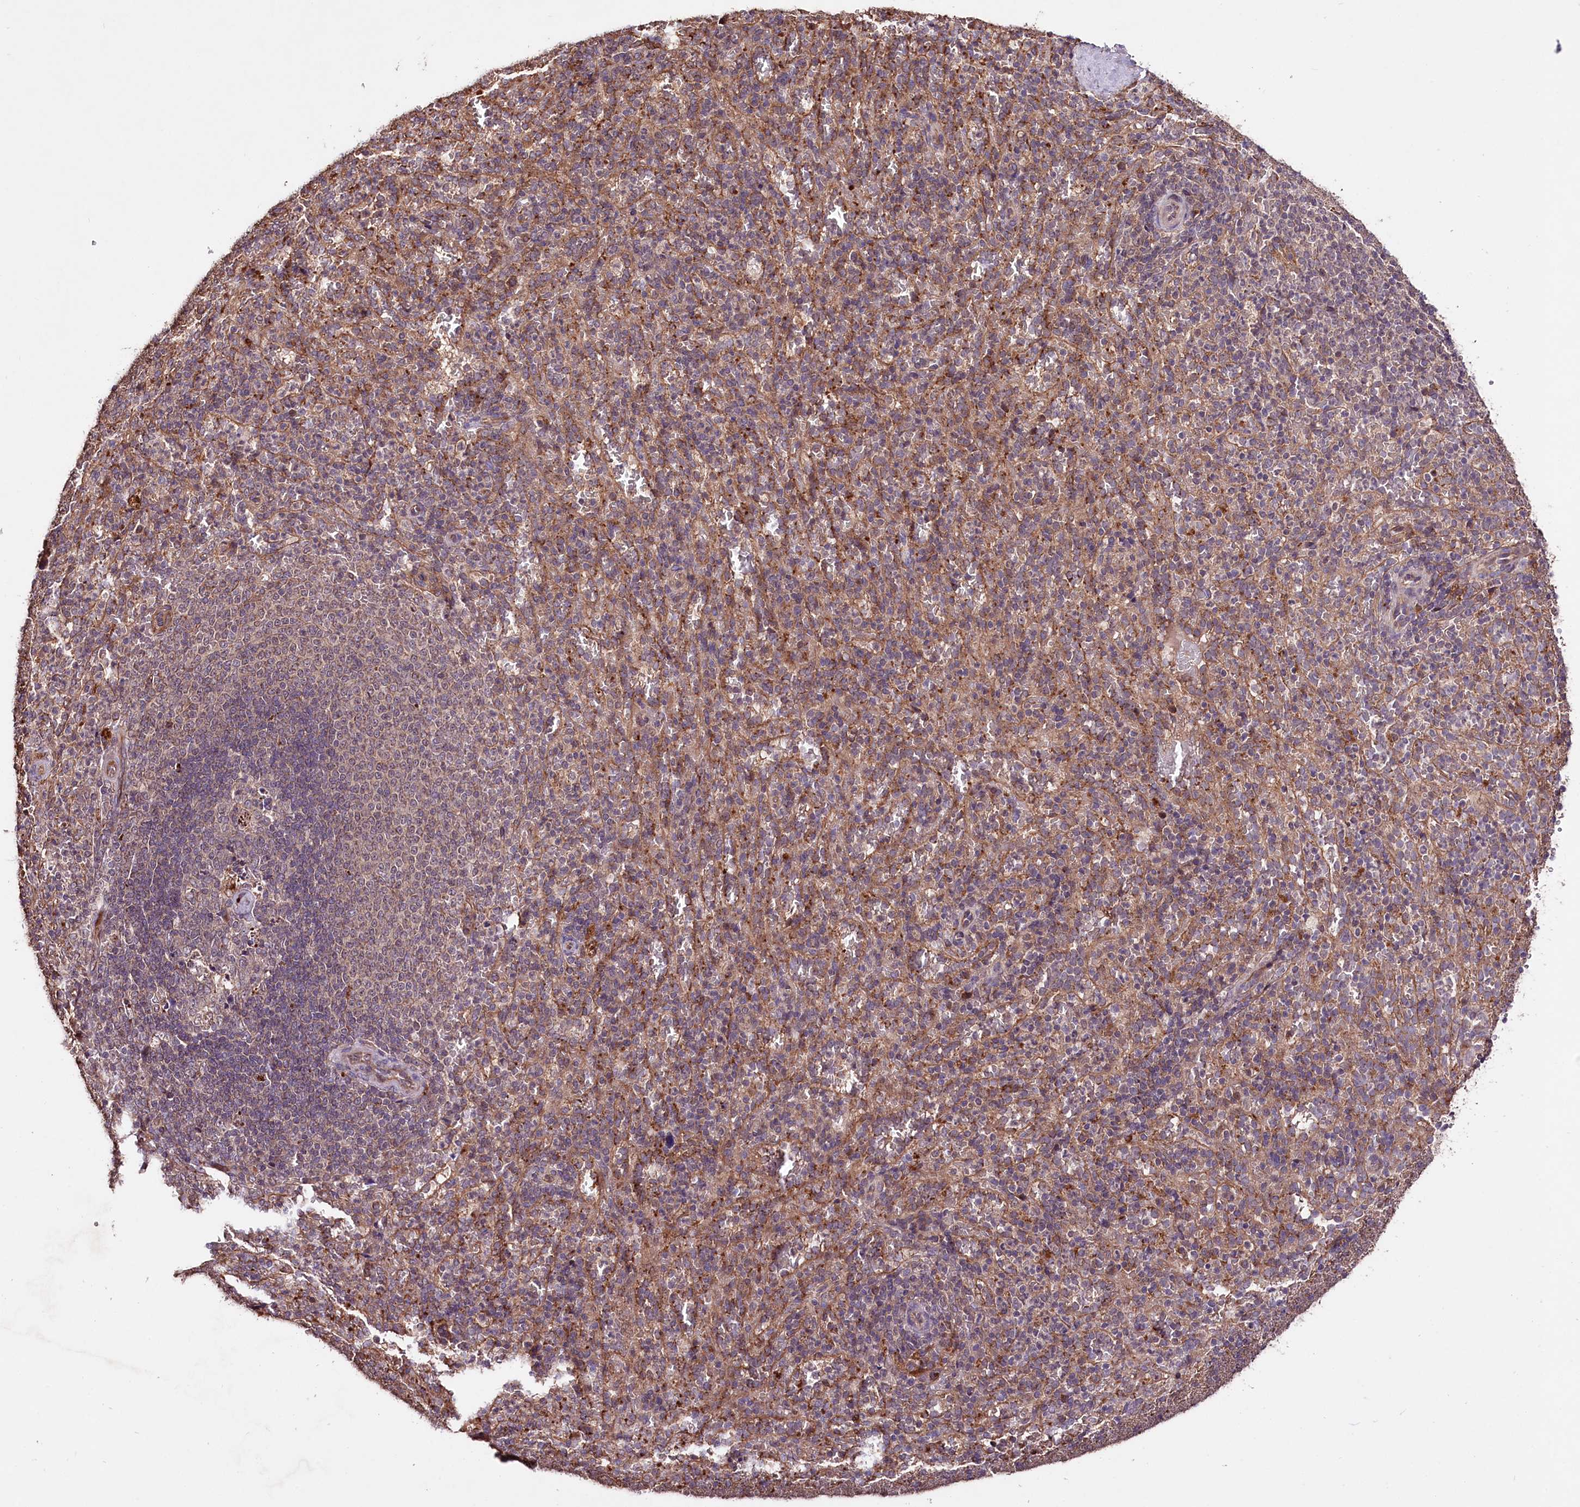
{"staining": {"intensity": "moderate", "quantity": "<25%", "location": "cytoplasmic/membranous"}, "tissue": "spleen", "cell_type": "Cells in red pulp", "image_type": "normal", "snomed": [{"axis": "morphology", "description": "Normal tissue, NOS"}, {"axis": "topography", "description": "Spleen"}], "caption": "Spleen stained for a protein exhibits moderate cytoplasmic/membranous positivity in cells in red pulp. The protein is shown in brown color, while the nuclei are stained blue.", "gene": "TNPO3", "patient": {"sex": "female", "age": 21}}